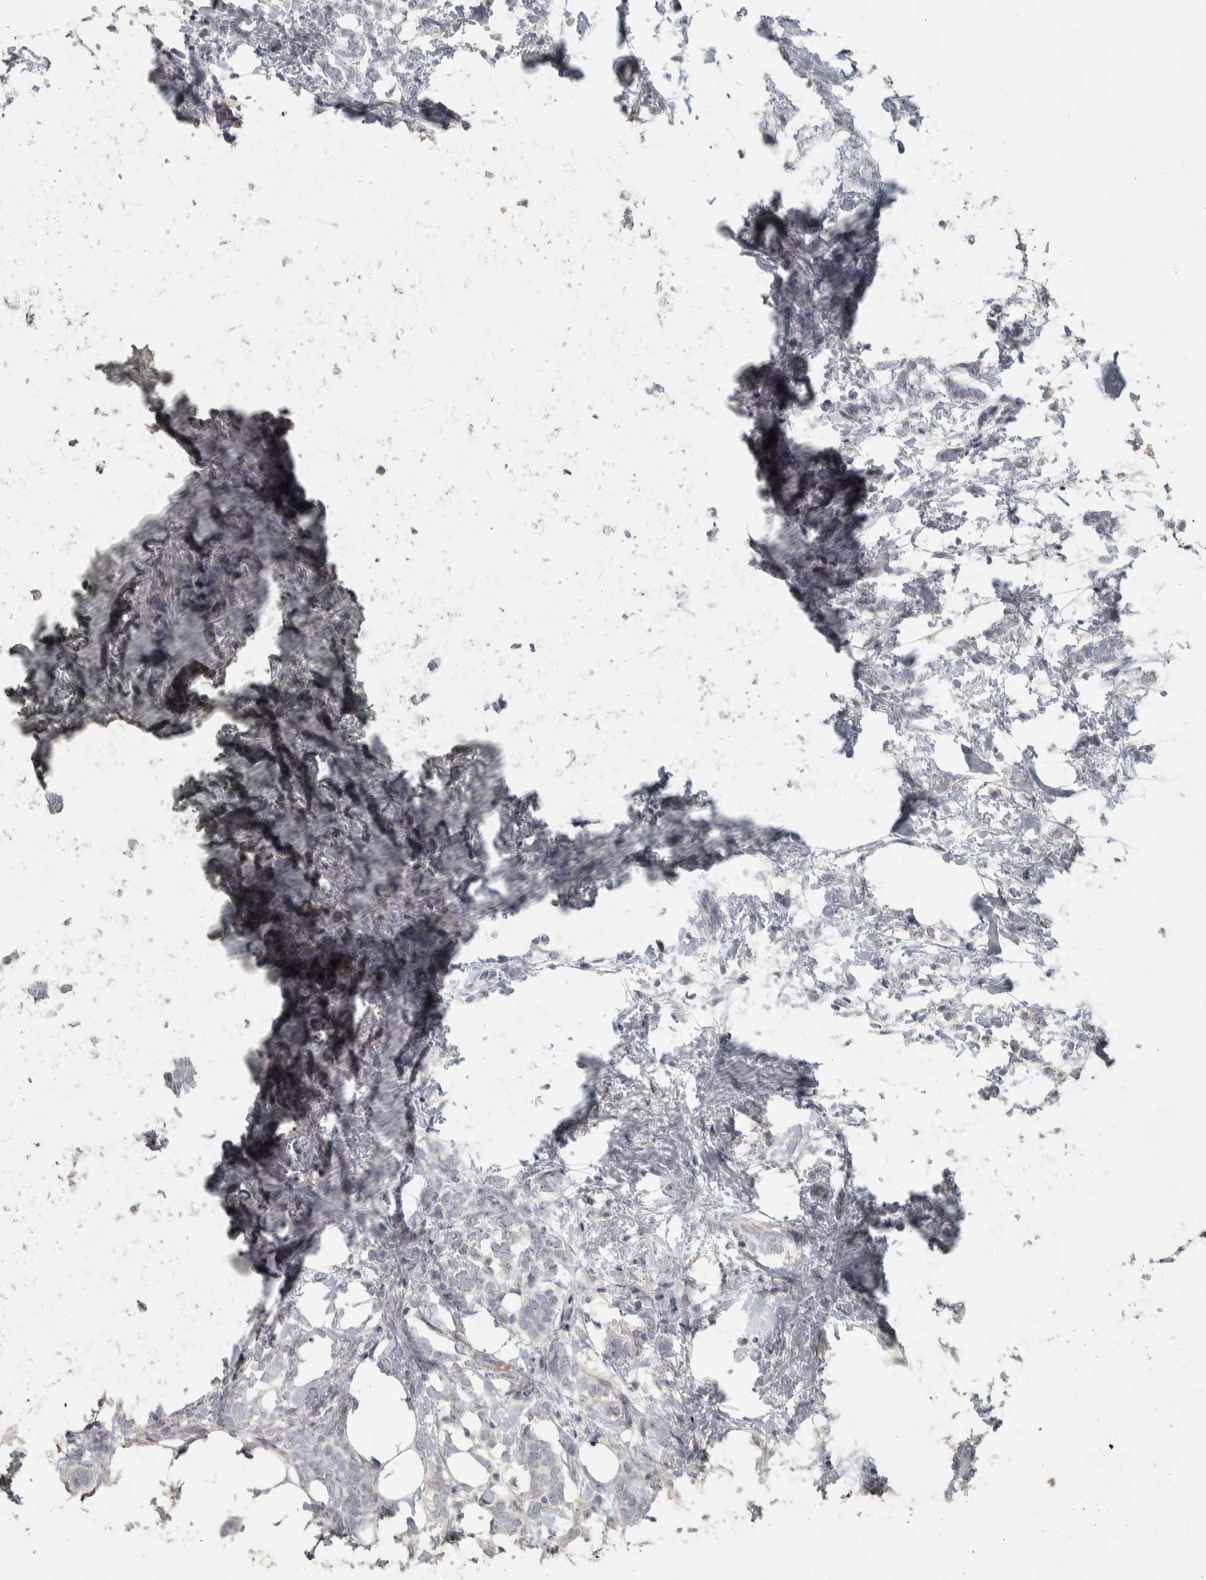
{"staining": {"intensity": "negative", "quantity": "none", "location": "none"}, "tissue": "breast cancer", "cell_type": "Tumor cells", "image_type": "cancer", "snomed": [{"axis": "morphology", "description": "Lobular carcinoma"}, {"axis": "topography", "description": "Breast"}], "caption": "Protein analysis of breast cancer (lobular carcinoma) exhibits no significant positivity in tumor cells.", "gene": "DCAF10", "patient": {"sex": "female", "age": 50}}